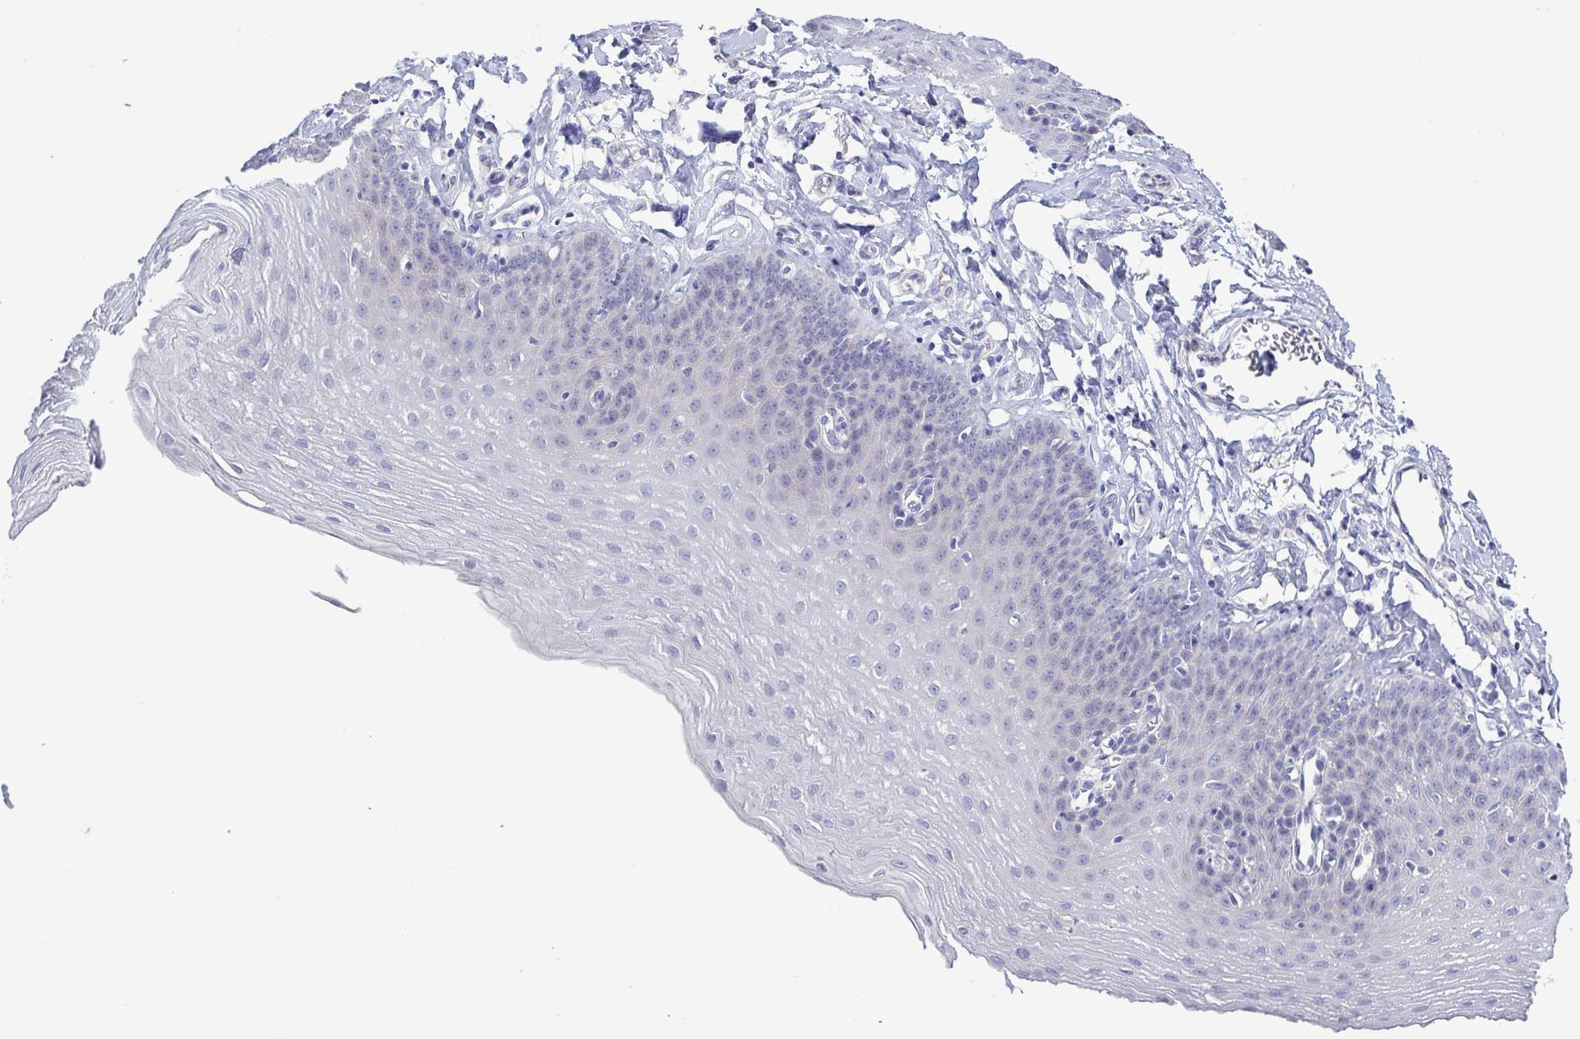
{"staining": {"intensity": "negative", "quantity": "none", "location": "none"}, "tissue": "esophagus", "cell_type": "Squamous epithelial cells", "image_type": "normal", "snomed": [{"axis": "morphology", "description": "Normal tissue, NOS"}, {"axis": "topography", "description": "Esophagus"}], "caption": "Immunohistochemistry image of benign esophagus: esophagus stained with DAB reveals no significant protein staining in squamous epithelial cells.", "gene": "TEX12", "patient": {"sex": "female", "age": 81}}